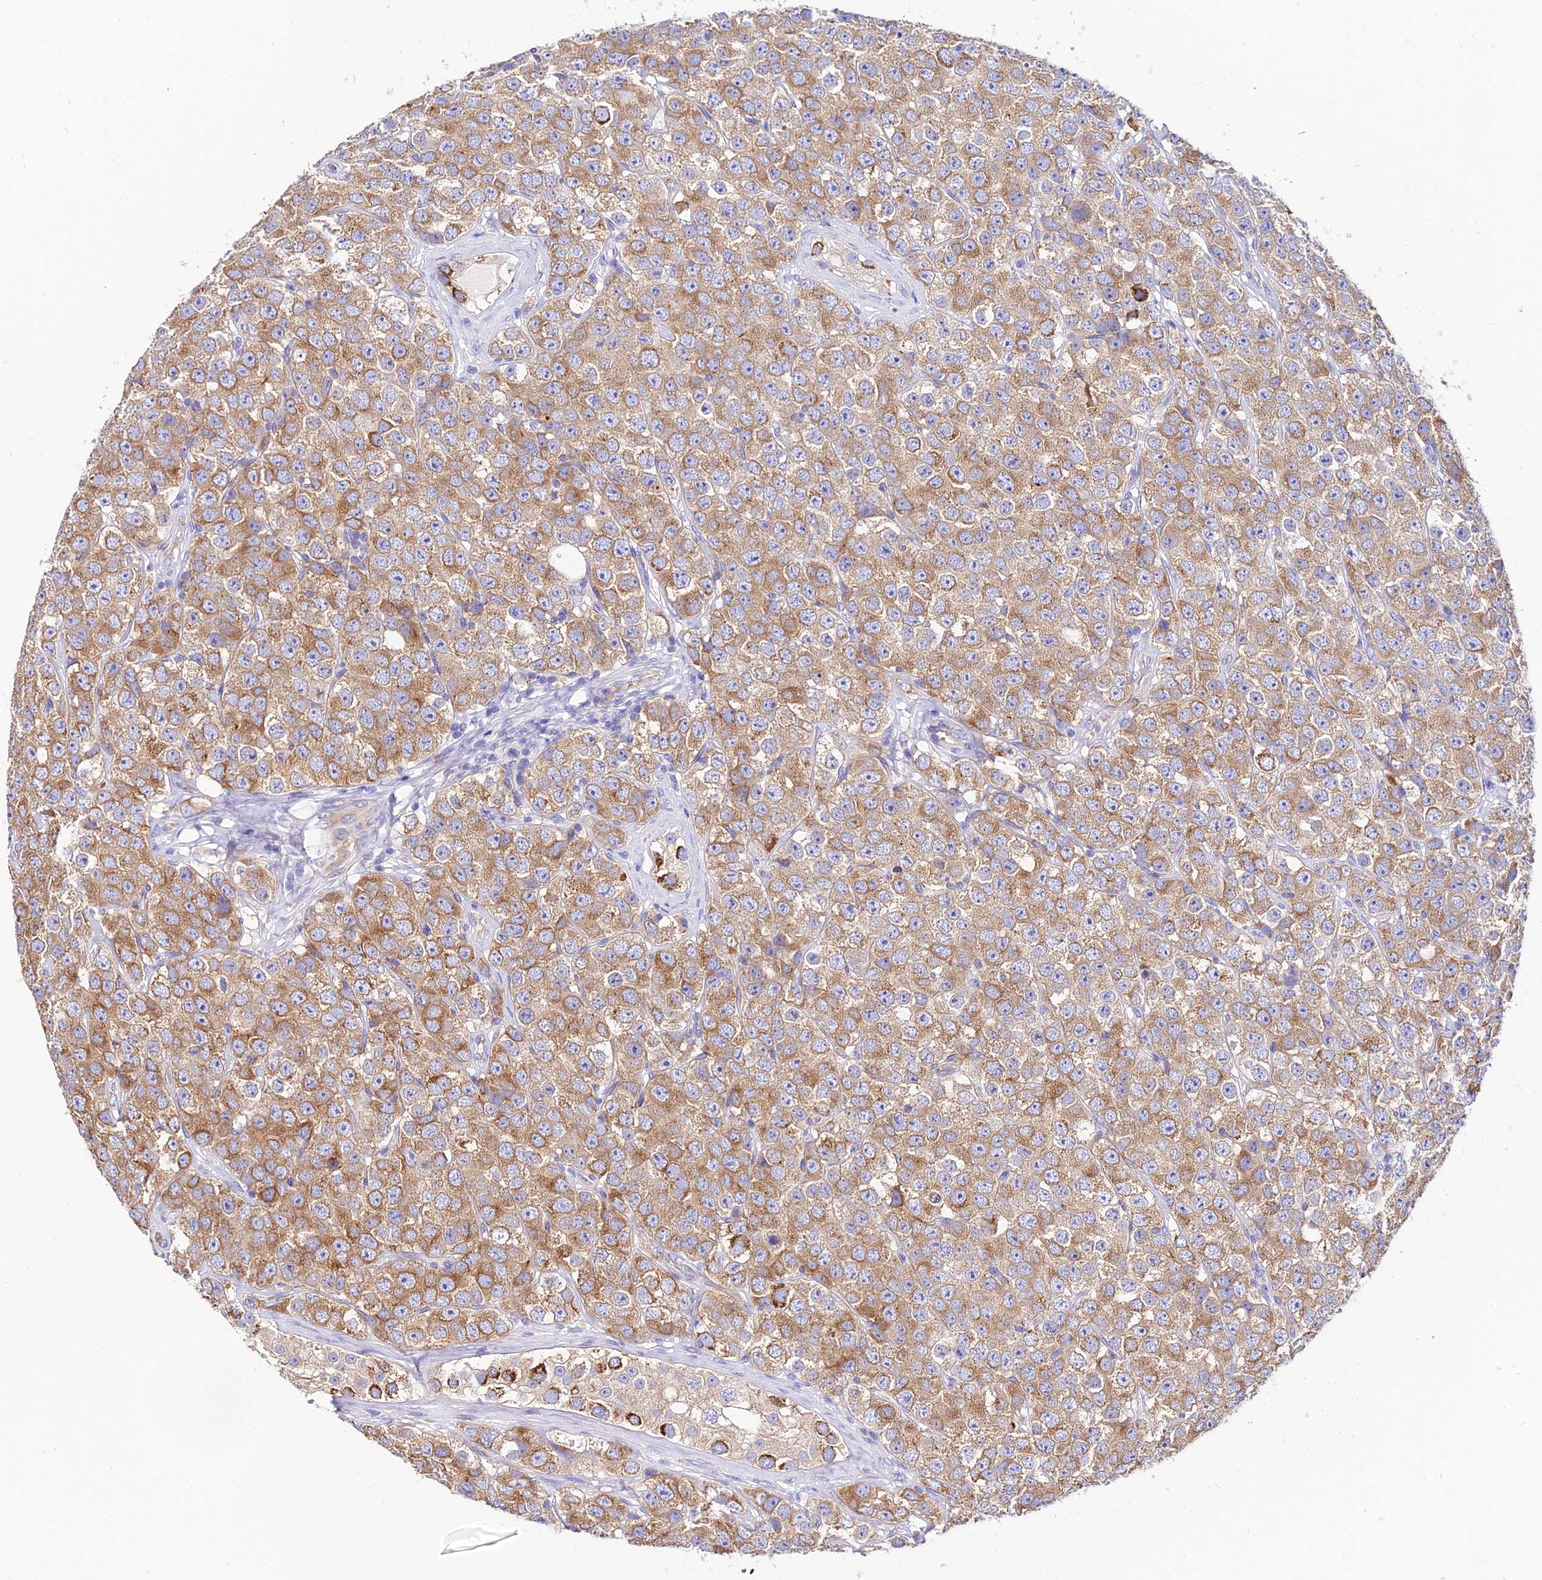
{"staining": {"intensity": "moderate", "quantity": ">75%", "location": "cytoplasmic/membranous"}, "tissue": "testis cancer", "cell_type": "Tumor cells", "image_type": "cancer", "snomed": [{"axis": "morphology", "description": "Seminoma, NOS"}, {"axis": "topography", "description": "Testis"}], "caption": "Immunohistochemical staining of human testis cancer reveals medium levels of moderate cytoplasmic/membranous protein positivity in approximately >75% of tumor cells.", "gene": "TUBA3D", "patient": {"sex": "male", "age": 28}}